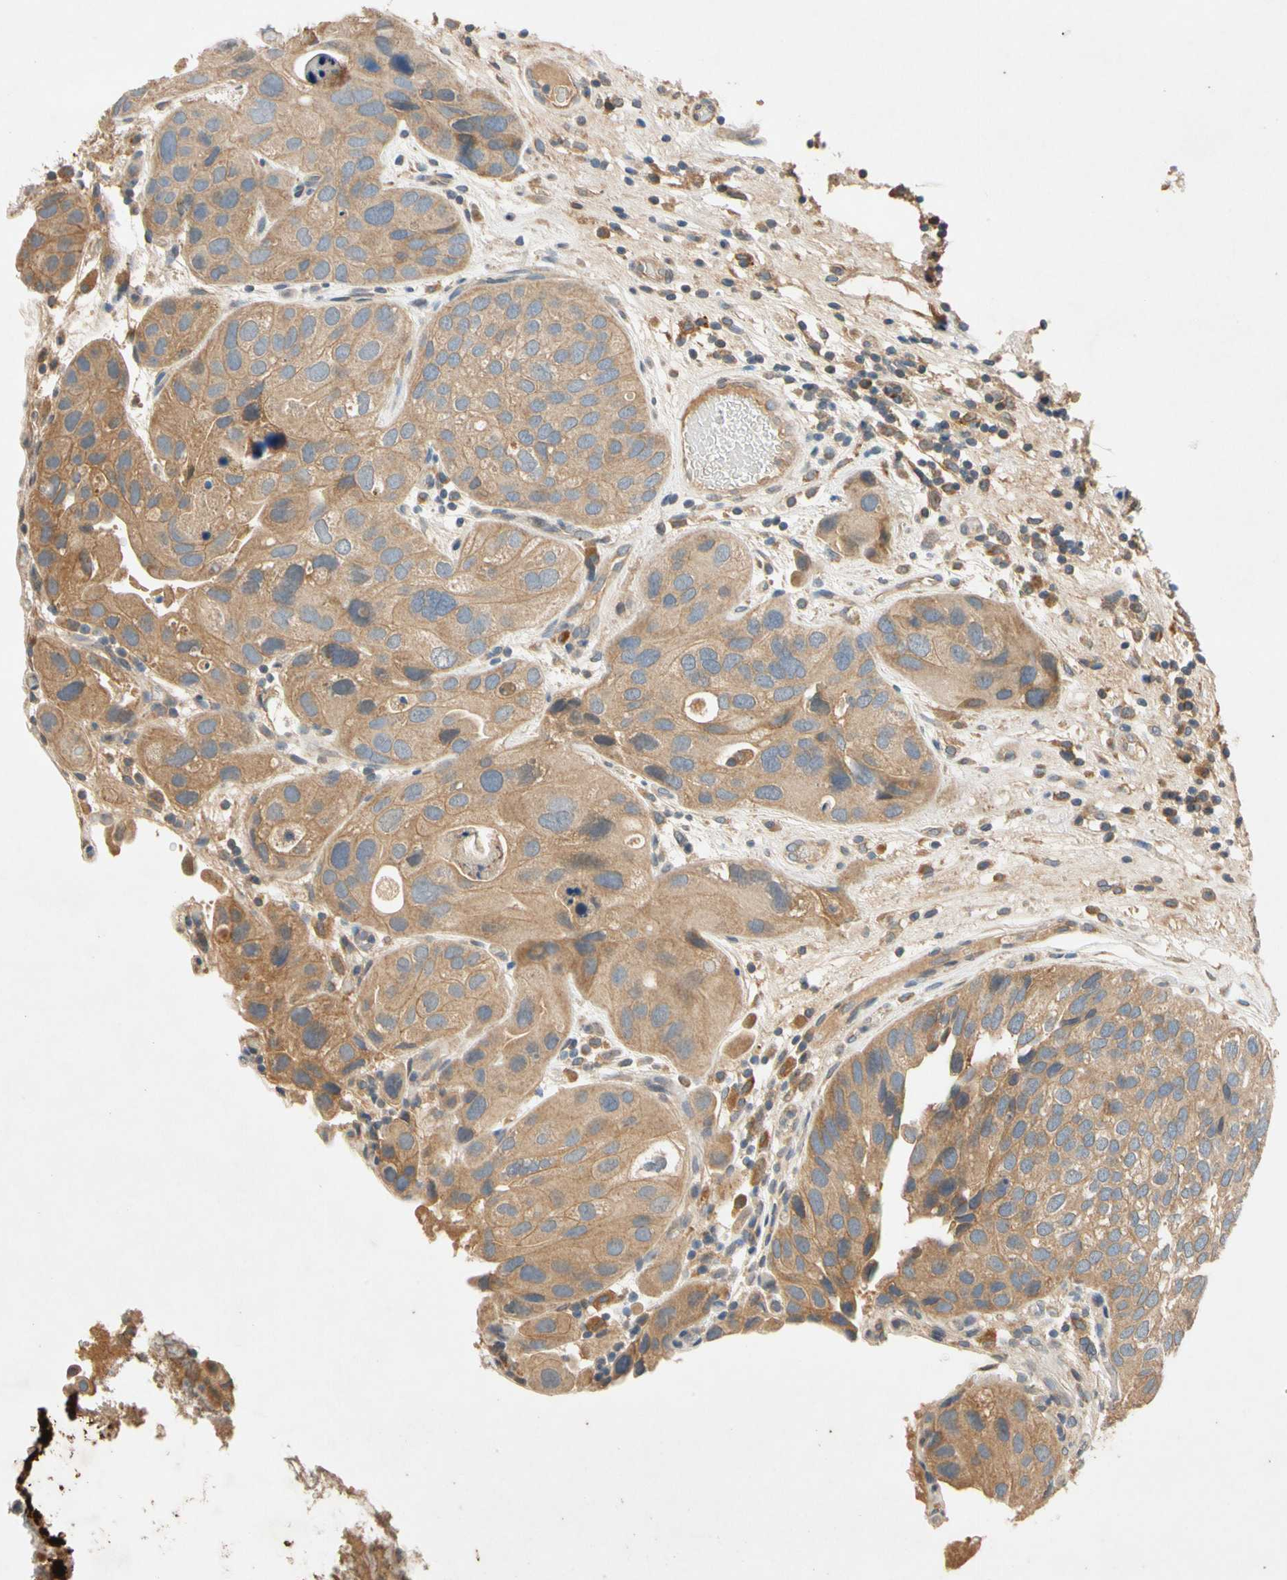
{"staining": {"intensity": "moderate", "quantity": ">75%", "location": "cytoplasmic/membranous"}, "tissue": "urothelial cancer", "cell_type": "Tumor cells", "image_type": "cancer", "snomed": [{"axis": "morphology", "description": "Urothelial carcinoma, High grade"}, {"axis": "topography", "description": "Urinary bladder"}], "caption": "A brown stain shows moderate cytoplasmic/membranous staining of a protein in human urothelial cancer tumor cells. (Stains: DAB in brown, nuclei in blue, Microscopy: brightfield microscopy at high magnification).", "gene": "USP46", "patient": {"sex": "female", "age": 64}}